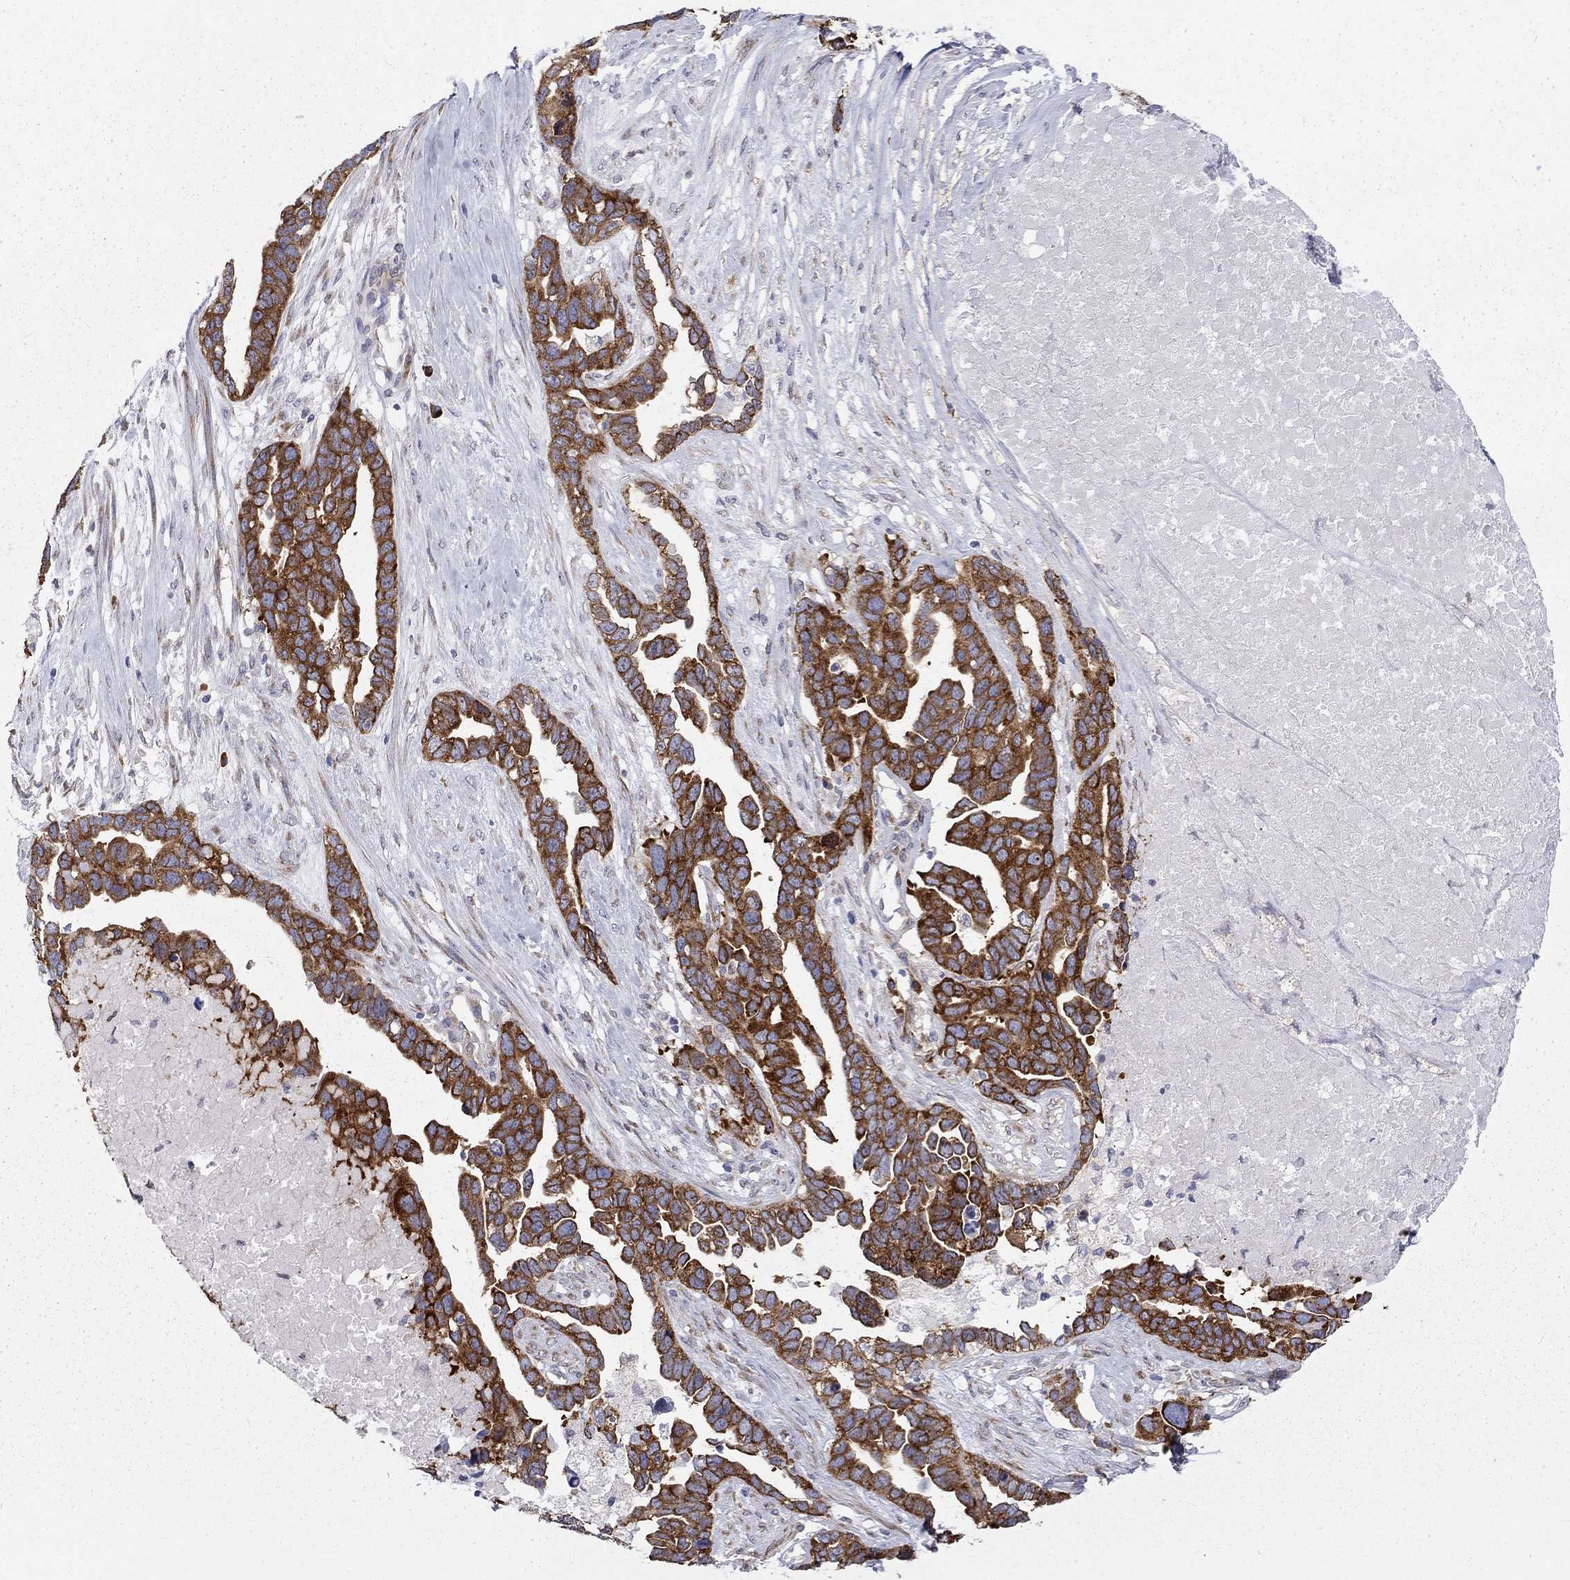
{"staining": {"intensity": "strong", "quantity": ">75%", "location": "cytoplasmic/membranous"}, "tissue": "ovarian cancer", "cell_type": "Tumor cells", "image_type": "cancer", "snomed": [{"axis": "morphology", "description": "Cystadenocarcinoma, serous, NOS"}, {"axis": "topography", "description": "Ovary"}], "caption": "Immunohistochemistry (DAB) staining of human ovarian cancer (serous cystadenocarcinoma) reveals strong cytoplasmic/membranous protein staining in approximately >75% of tumor cells.", "gene": "PABPC4", "patient": {"sex": "female", "age": 54}}